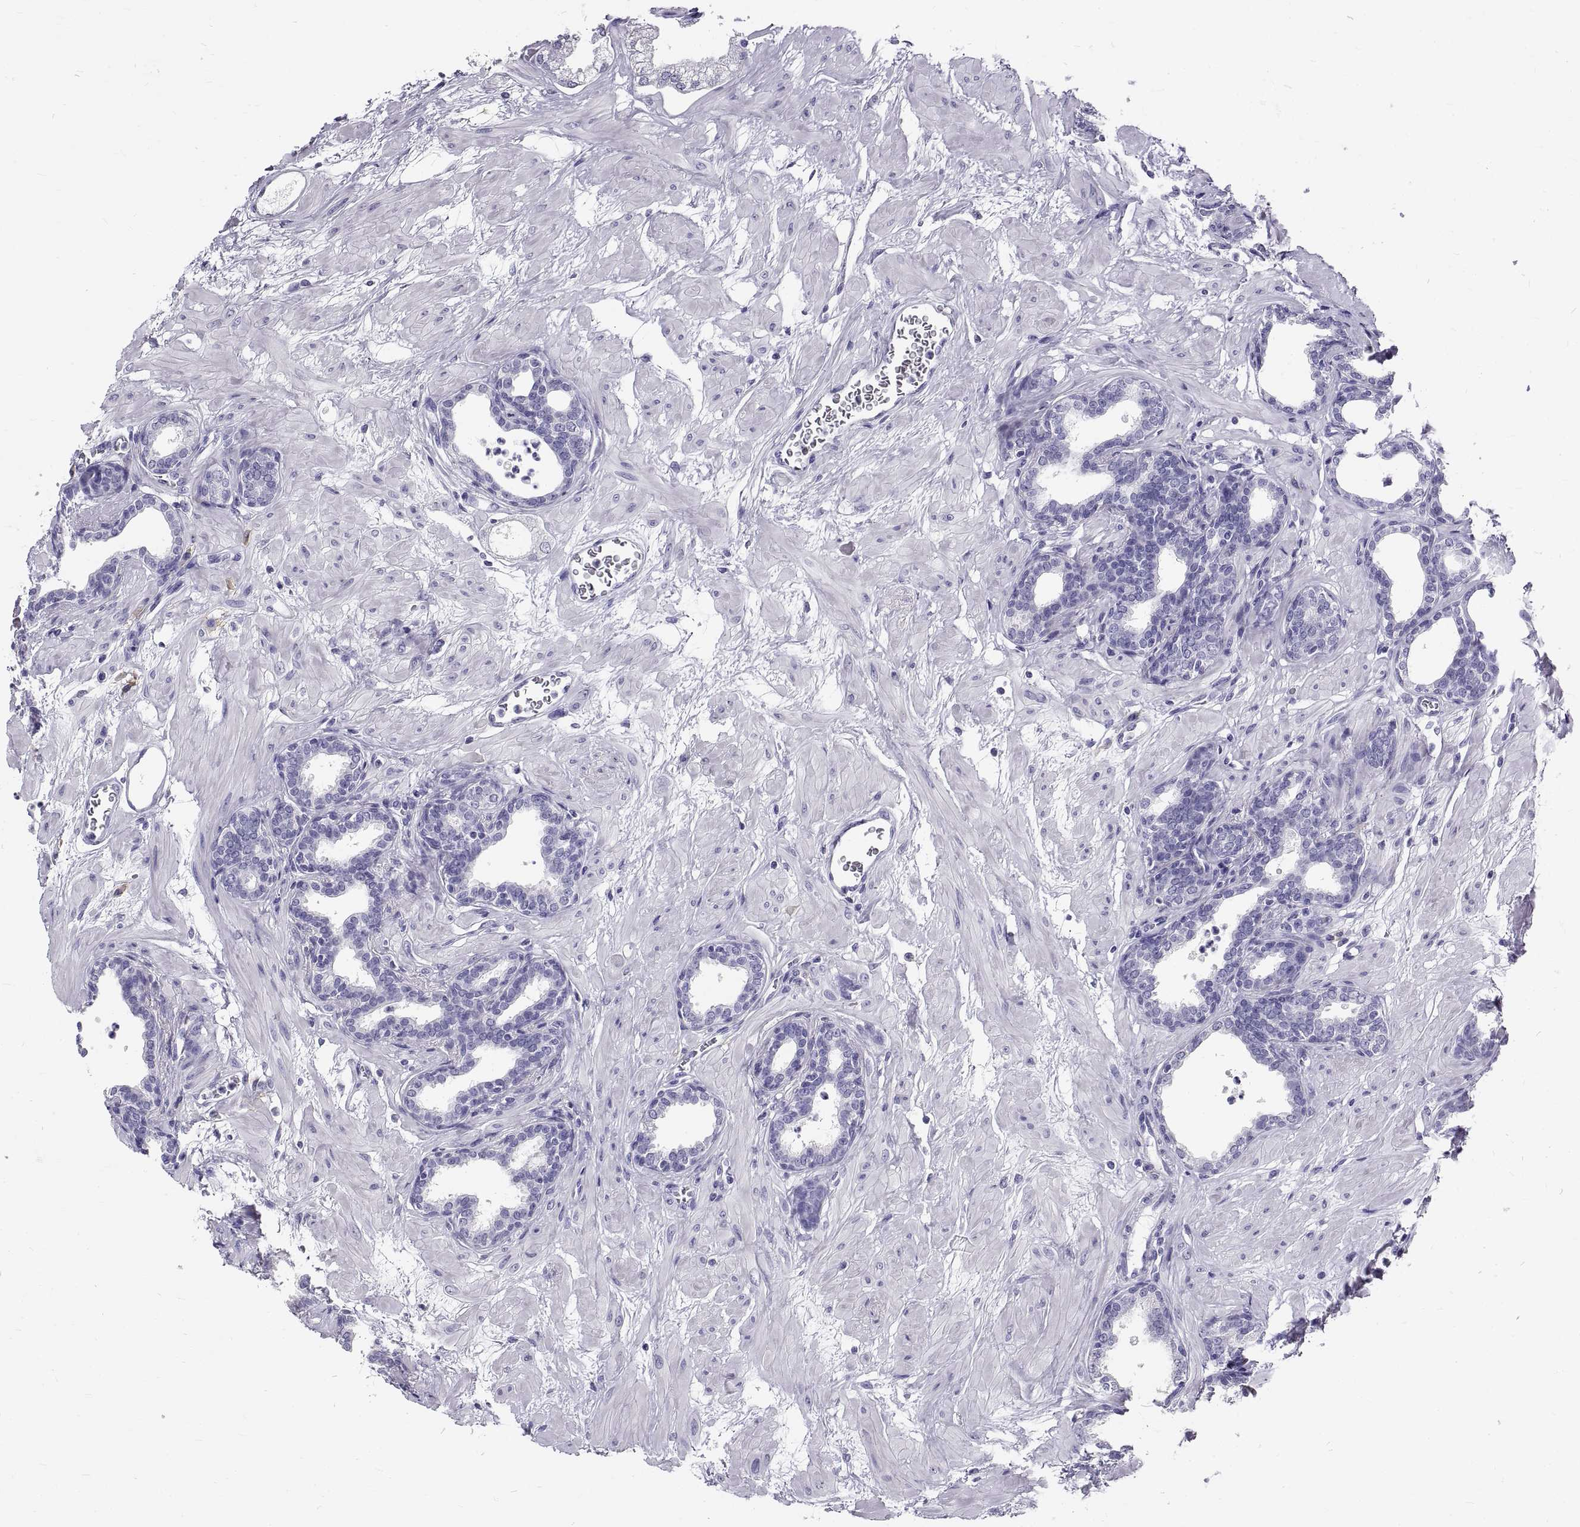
{"staining": {"intensity": "negative", "quantity": "none", "location": "none"}, "tissue": "prostate", "cell_type": "Glandular cells", "image_type": "normal", "snomed": [{"axis": "morphology", "description": "Normal tissue, NOS"}, {"axis": "topography", "description": "Prostate"}], "caption": "A high-resolution histopathology image shows immunohistochemistry (IHC) staining of benign prostate, which demonstrates no significant positivity in glandular cells.", "gene": "GNG12", "patient": {"sex": "male", "age": 37}}